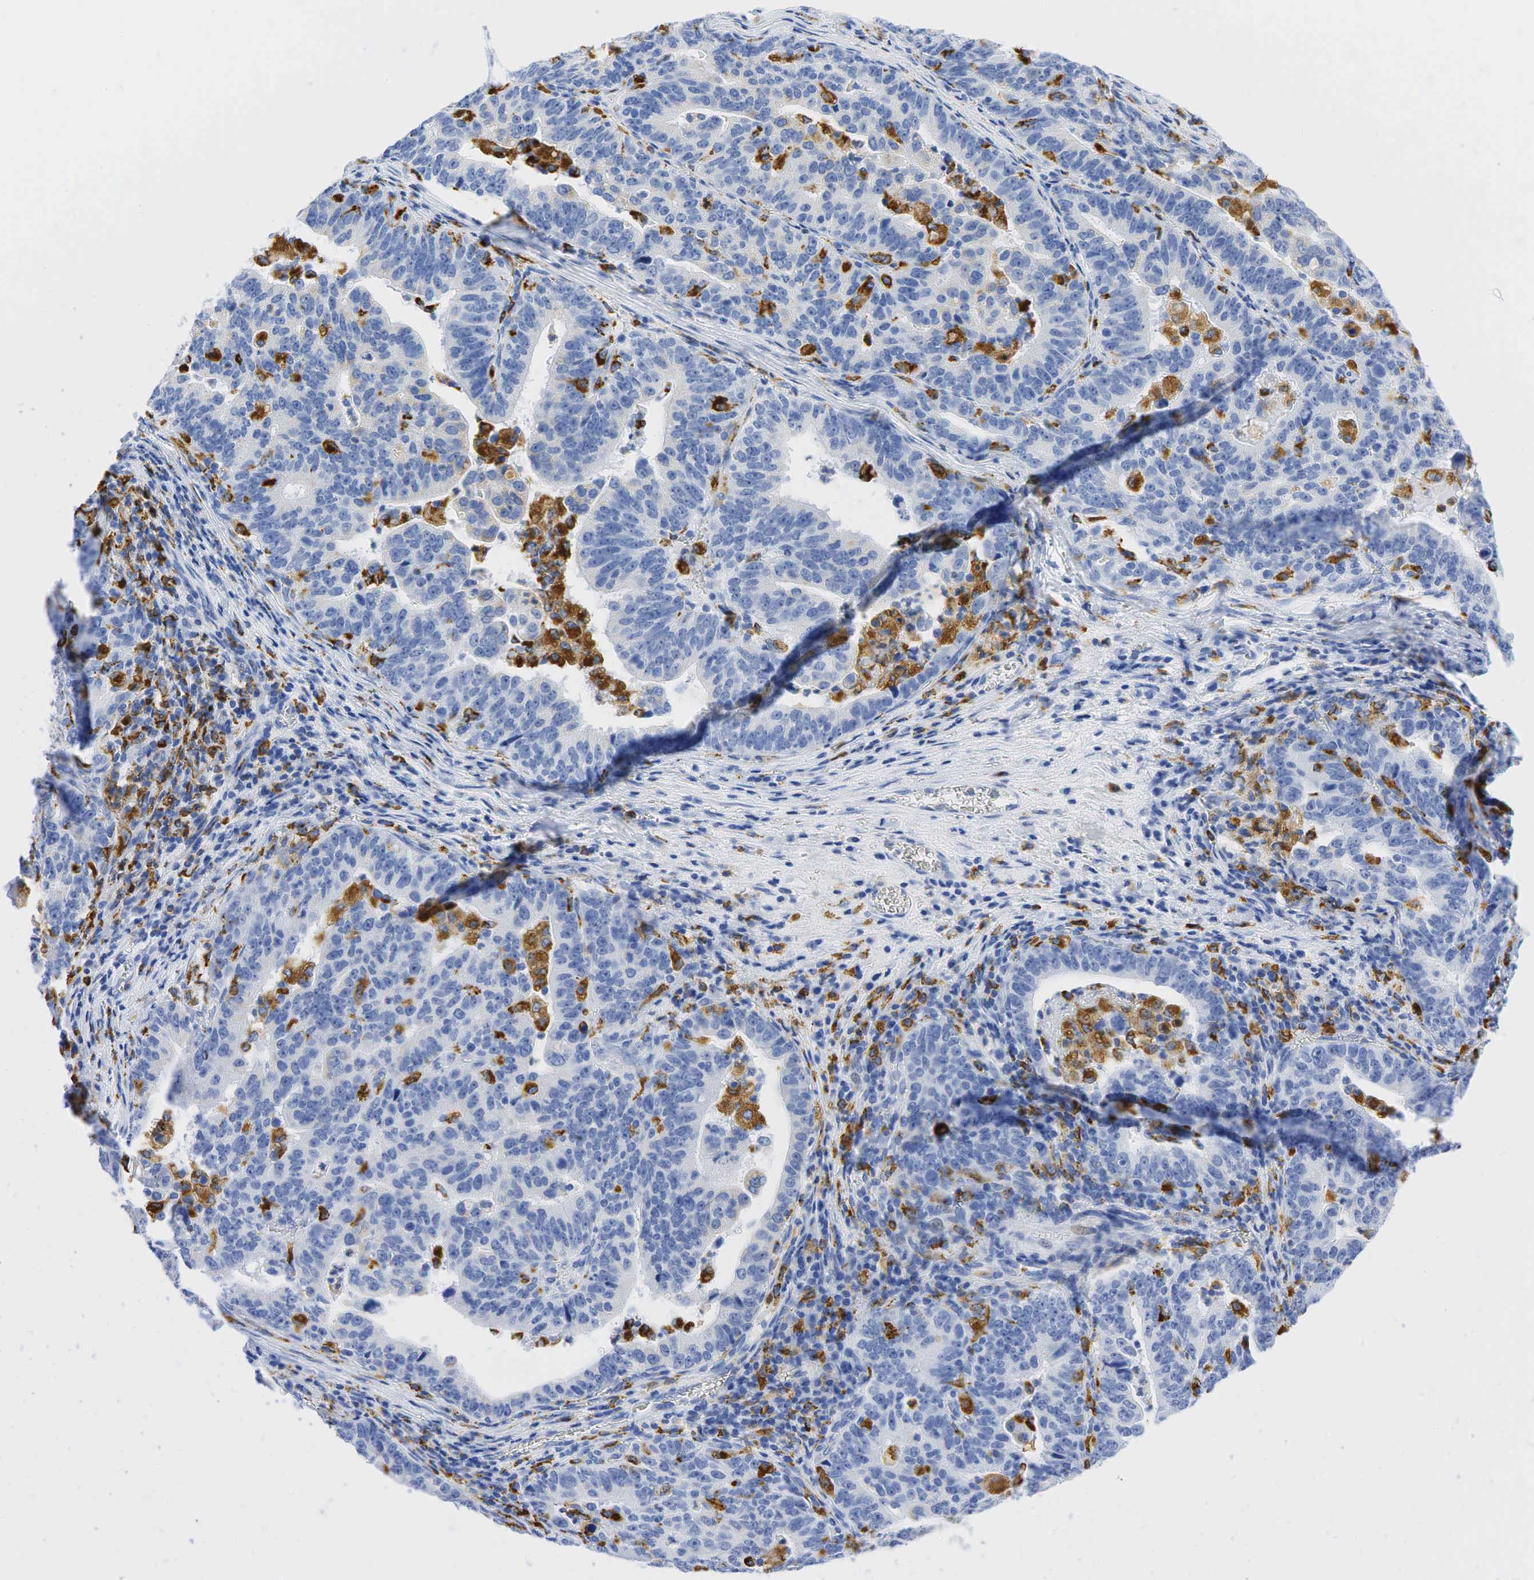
{"staining": {"intensity": "negative", "quantity": "none", "location": "none"}, "tissue": "stomach cancer", "cell_type": "Tumor cells", "image_type": "cancer", "snomed": [{"axis": "morphology", "description": "Adenocarcinoma, NOS"}, {"axis": "topography", "description": "Stomach, upper"}], "caption": "This is a histopathology image of immunohistochemistry staining of stomach cancer, which shows no positivity in tumor cells.", "gene": "CD68", "patient": {"sex": "female", "age": 50}}